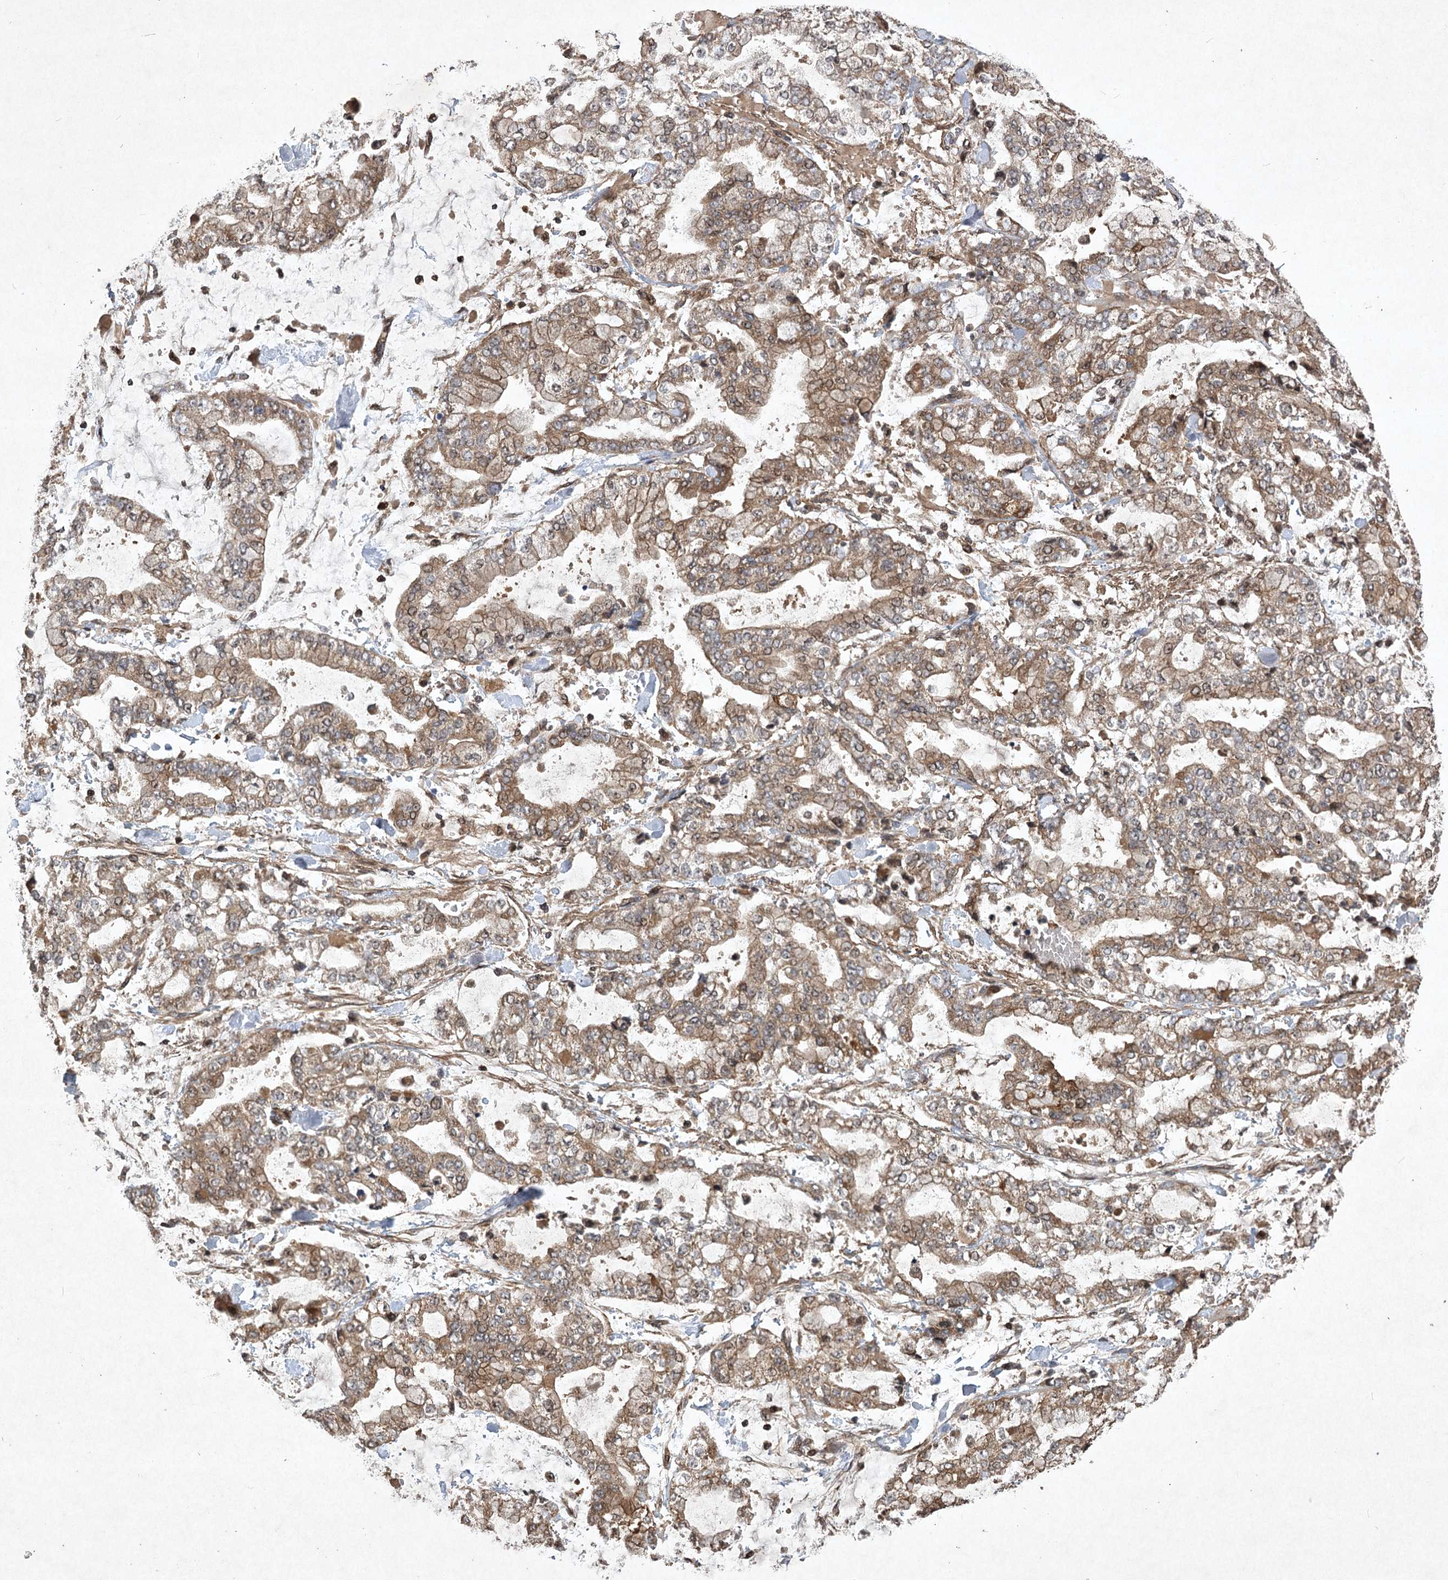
{"staining": {"intensity": "moderate", "quantity": ">75%", "location": "cytoplasmic/membranous"}, "tissue": "stomach cancer", "cell_type": "Tumor cells", "image_type": "cancer", "snomed": [{"axis": "morphology", "description": "Normal tissue, NOS"}, {"axis": "morphology", "description": "Adenocarcinoma, NOS"}, {"axis": "topography", "description": "Stomach, upper"}, {"axis": "topography", "description": "Stomach"}], "caption": "Stomach adenocarcinoma stained for a protein (brown) reveals moderate cytoplasmic/membranous positive positivity in approximately >75% of tumor cells.", "gene": "INSIG2", "patient": {"sex": "male", "age": 76}}